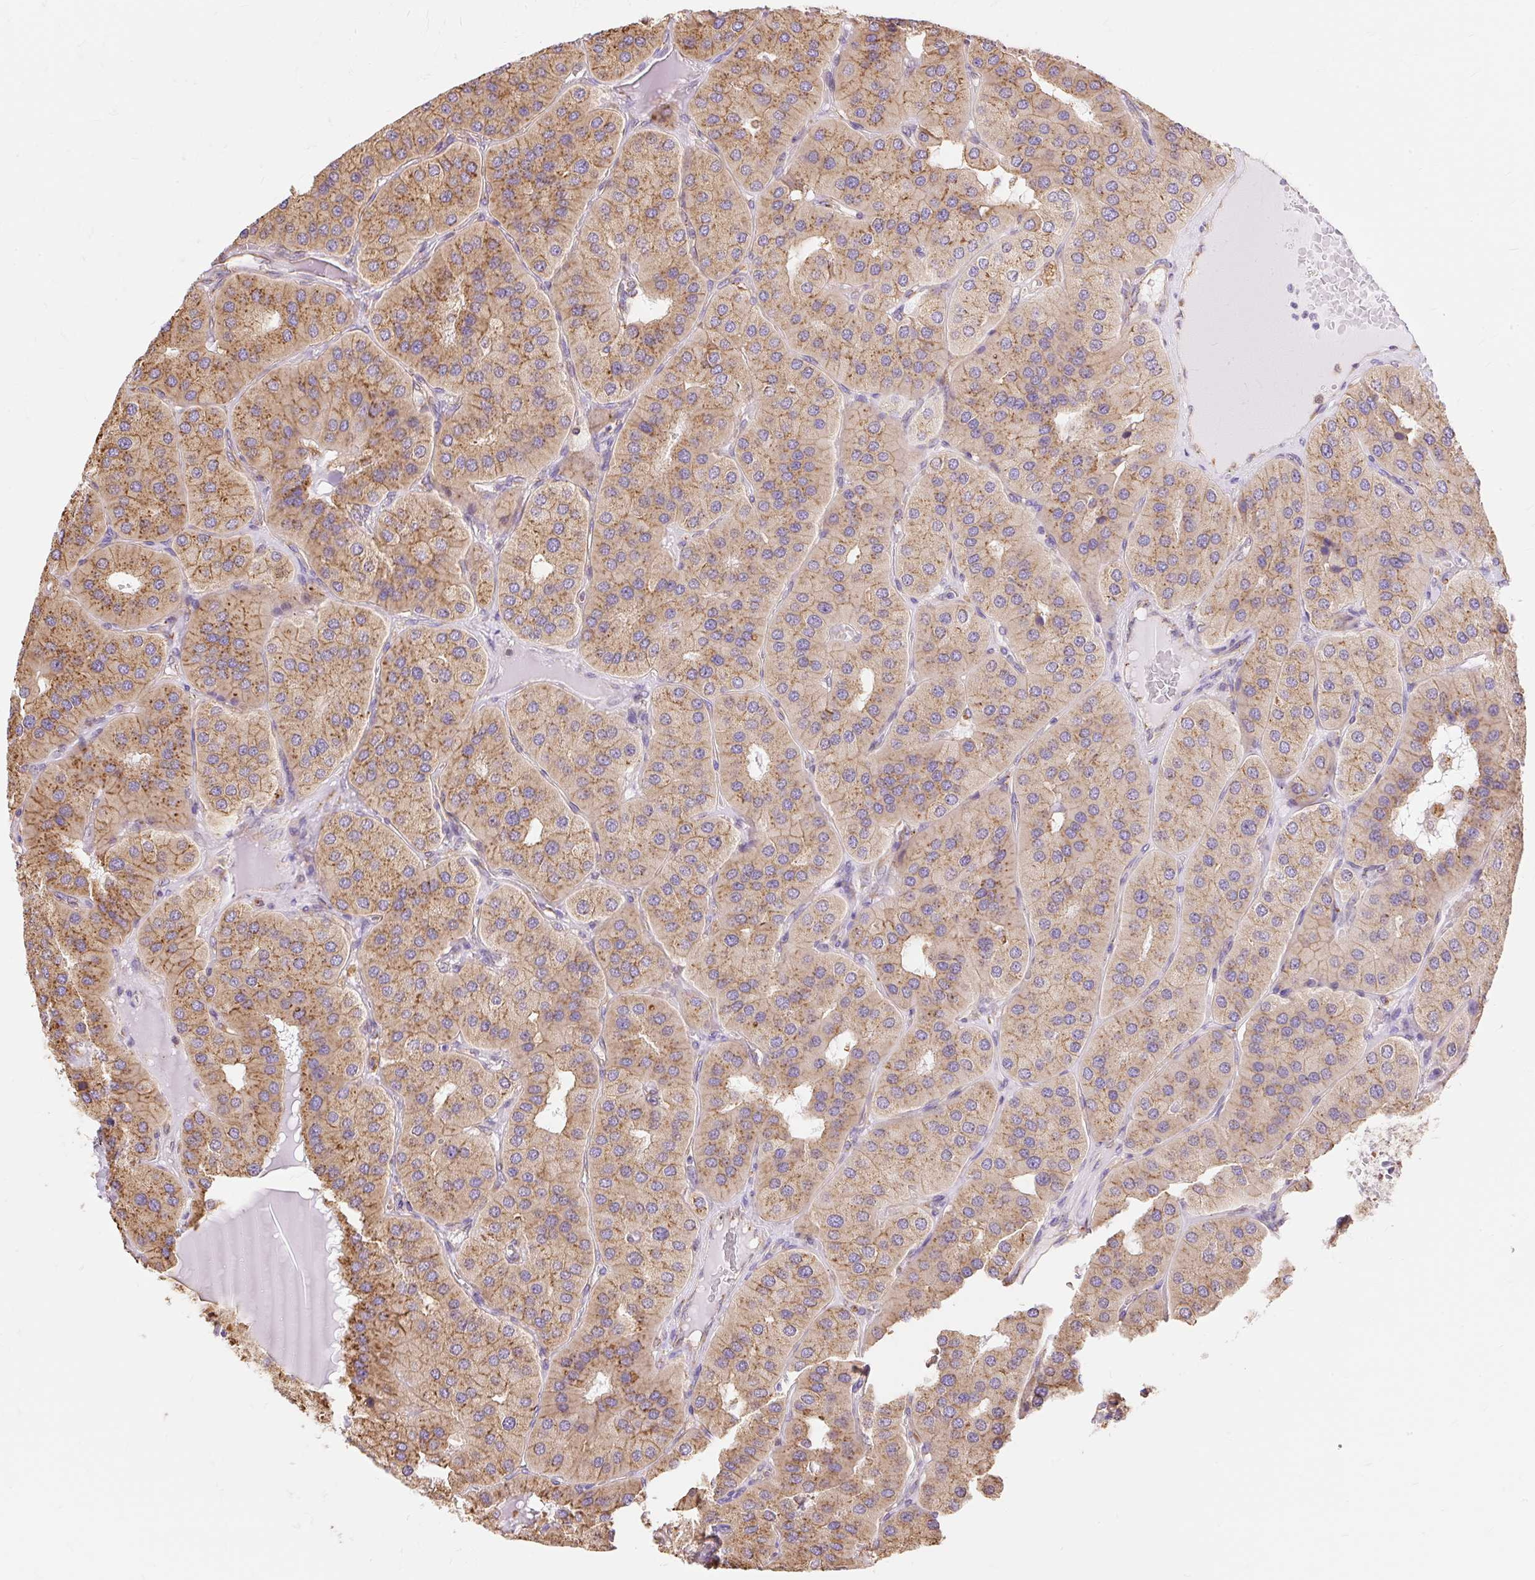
{"staining": {"intensity": "moderate", "quantity": ">75%", "location": "cytoplasmic/membranous"}, "tissue": "parathyroid gland", "cell_type": "Glandular cells", "image_type": "normal", "snomed": [{"axis": "morphology", "description": "Normal tissue, NOS"}, {"axis": "morphology", "description": "Adenoma, NOS"}, {"axis": "topography", "description": "Parathyroid gland"}], "caption": "This is a photomicrograph of immunohistochemistry (IHC) staining of benign parathyroid gland, which shows moderate positivity in the cytoplasmic/membranous of glandular cells.", "gene": "ENSG00000260836", "patient": {"sex": "female", "age": 86}}